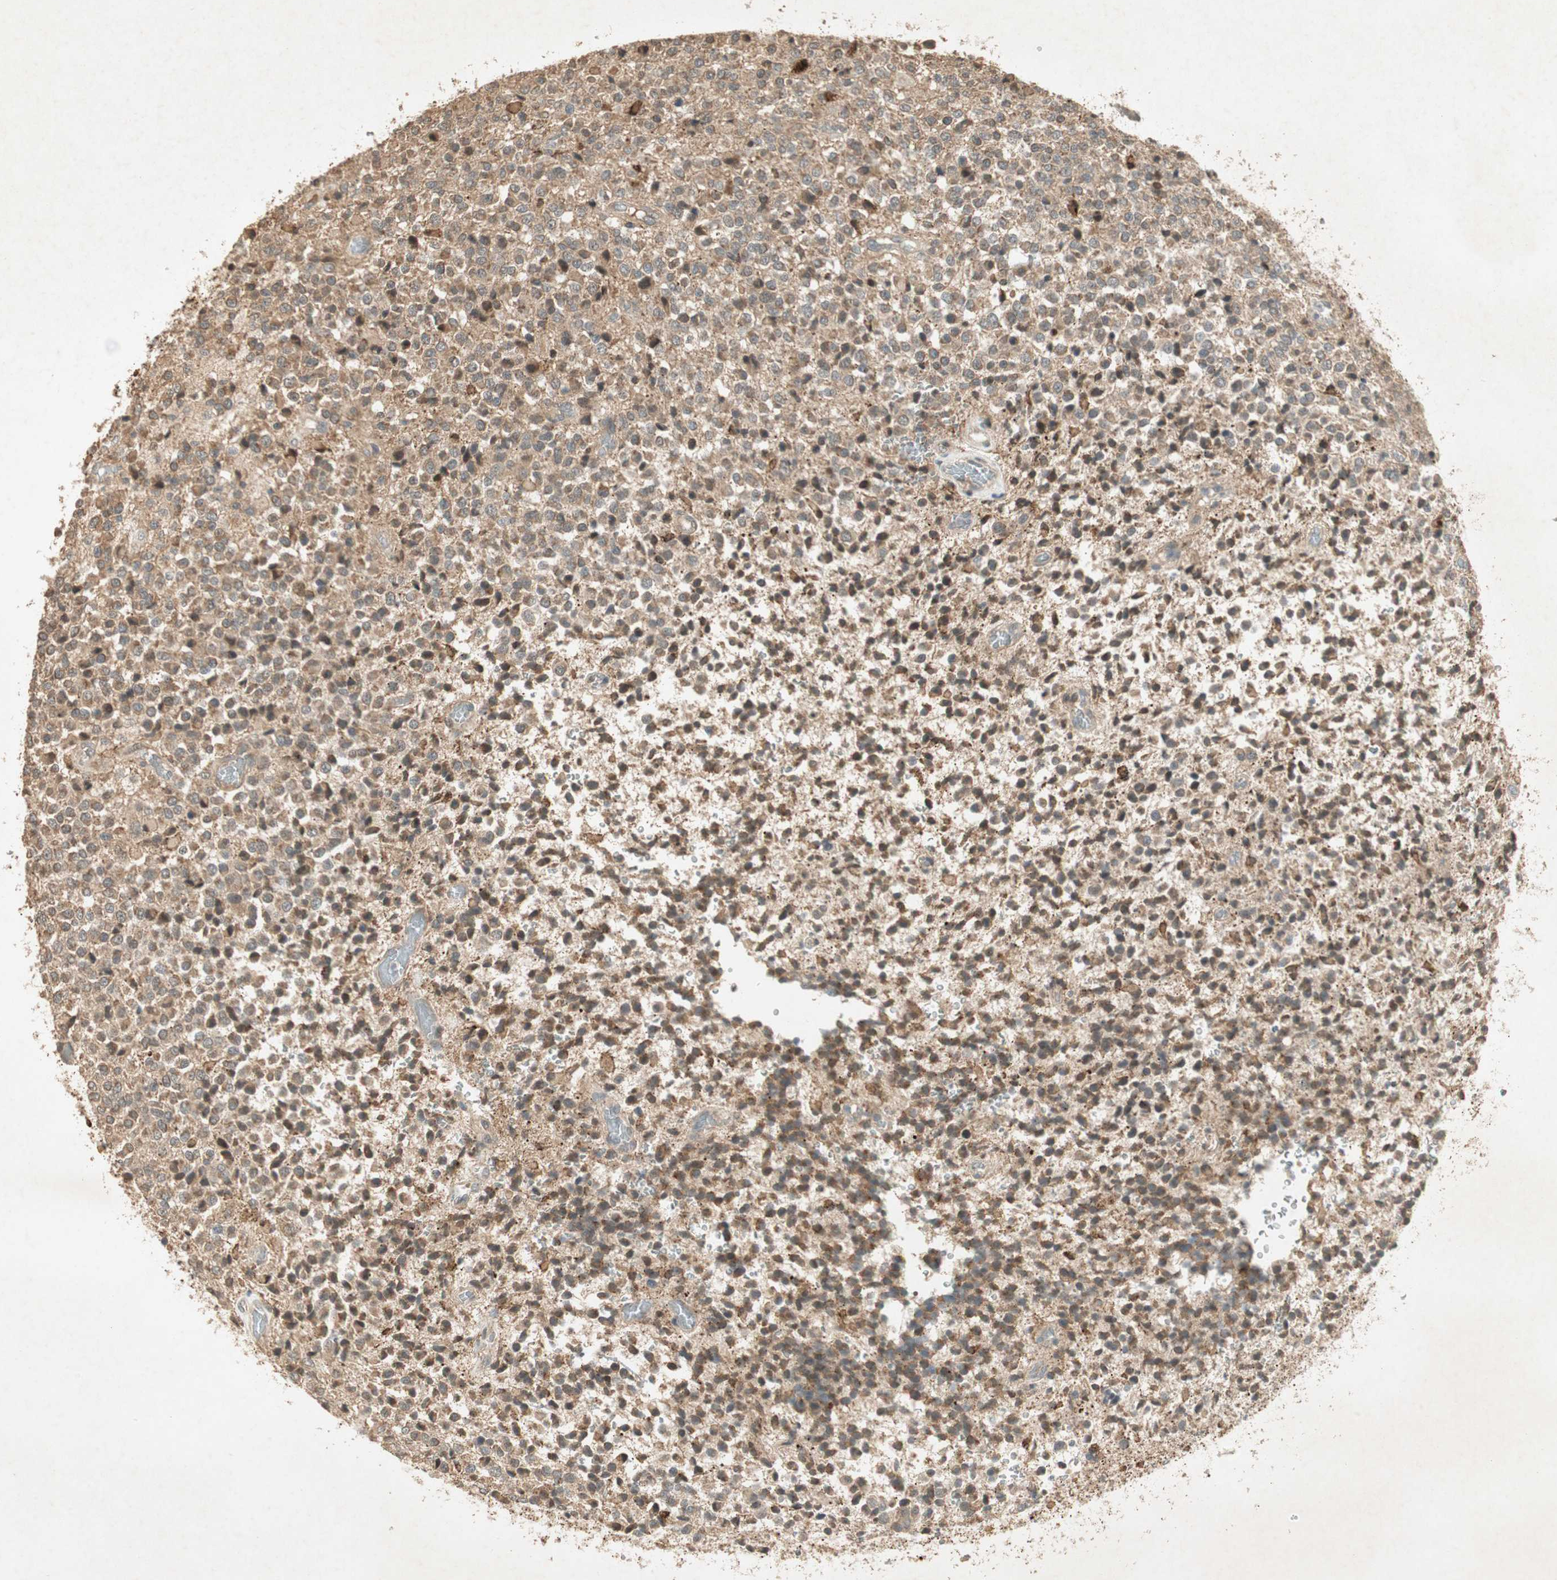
{"staining": {"intensity": "moderate", "quantity": ">75%", "location": "cytoplasmic/membranous"}, "tissue": "glioma", "cell_type": "Tumor cells", "image_type": "cancer", "snomed": [{"axis": "morphology", "description": "Glioma, malignant, High grade"}, {"axis": "topography", "description": "pancreas cauda"}], "caption": "Protein expression analysis of malignant glioma (high-grade) displays moderate cytoplasmic/membranous staining in about >75% of tumor cells.", "gene": "USP2", "patient": {"sex": "male", "age": 60}}